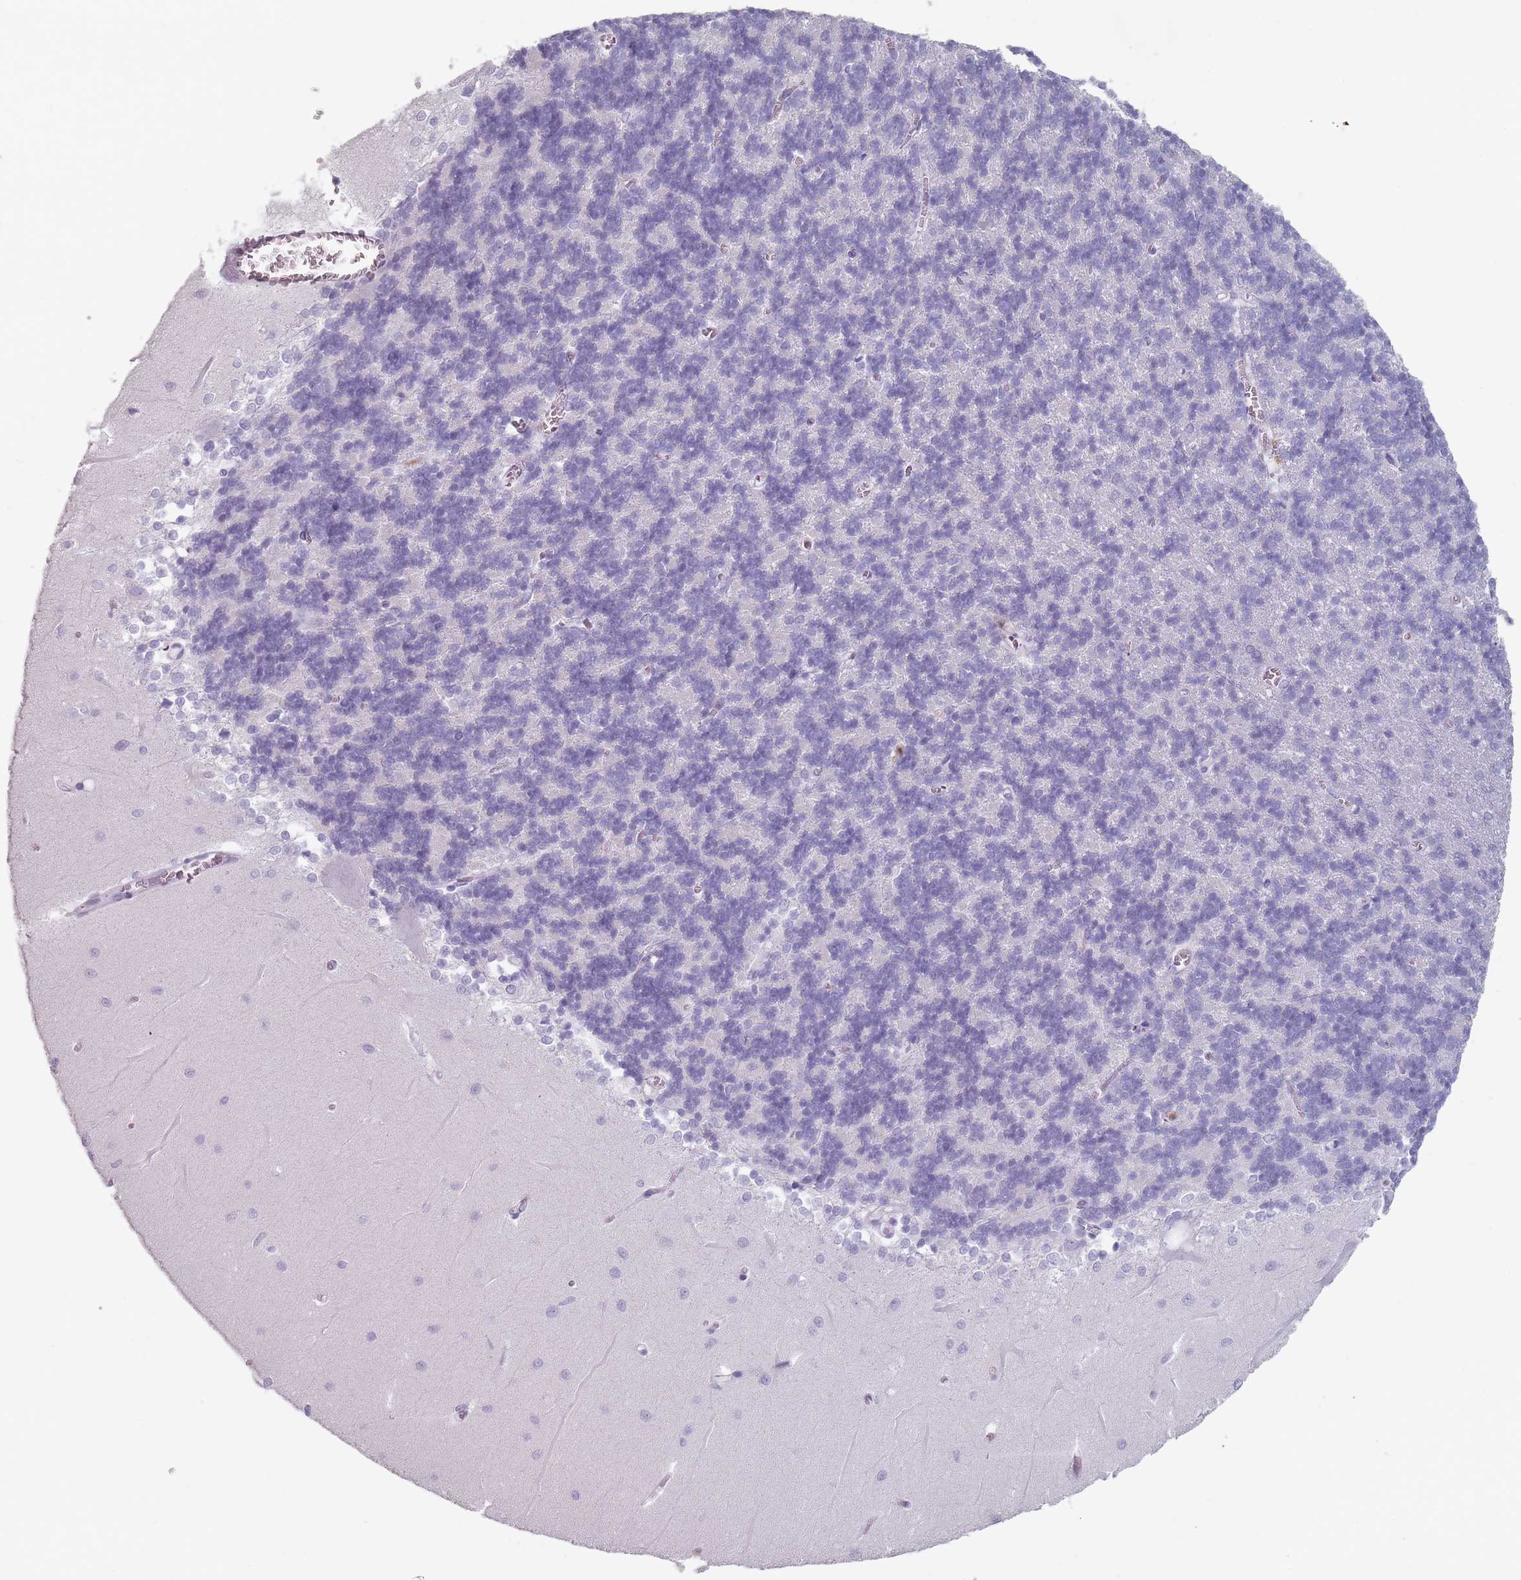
{"staining": {"intensity": "negative", "quantity": "none", "location": "none"}, "tissue": "cerebellum", "cell_type": "Cells in granular layer", "image_type": "normal", "snomed": [{"axis": "morphology", "description": "Normal tissue, NOS"}, {"axis": "topography", "description": "Cerebellum"}], "caption": "Human cerebellum stained for a protein using immunohistochemistry (IHC) demonstrates no staining in cells in granular layer.", "gene": "ZNF584", "patient": {"sex": "male", "age": 37}}